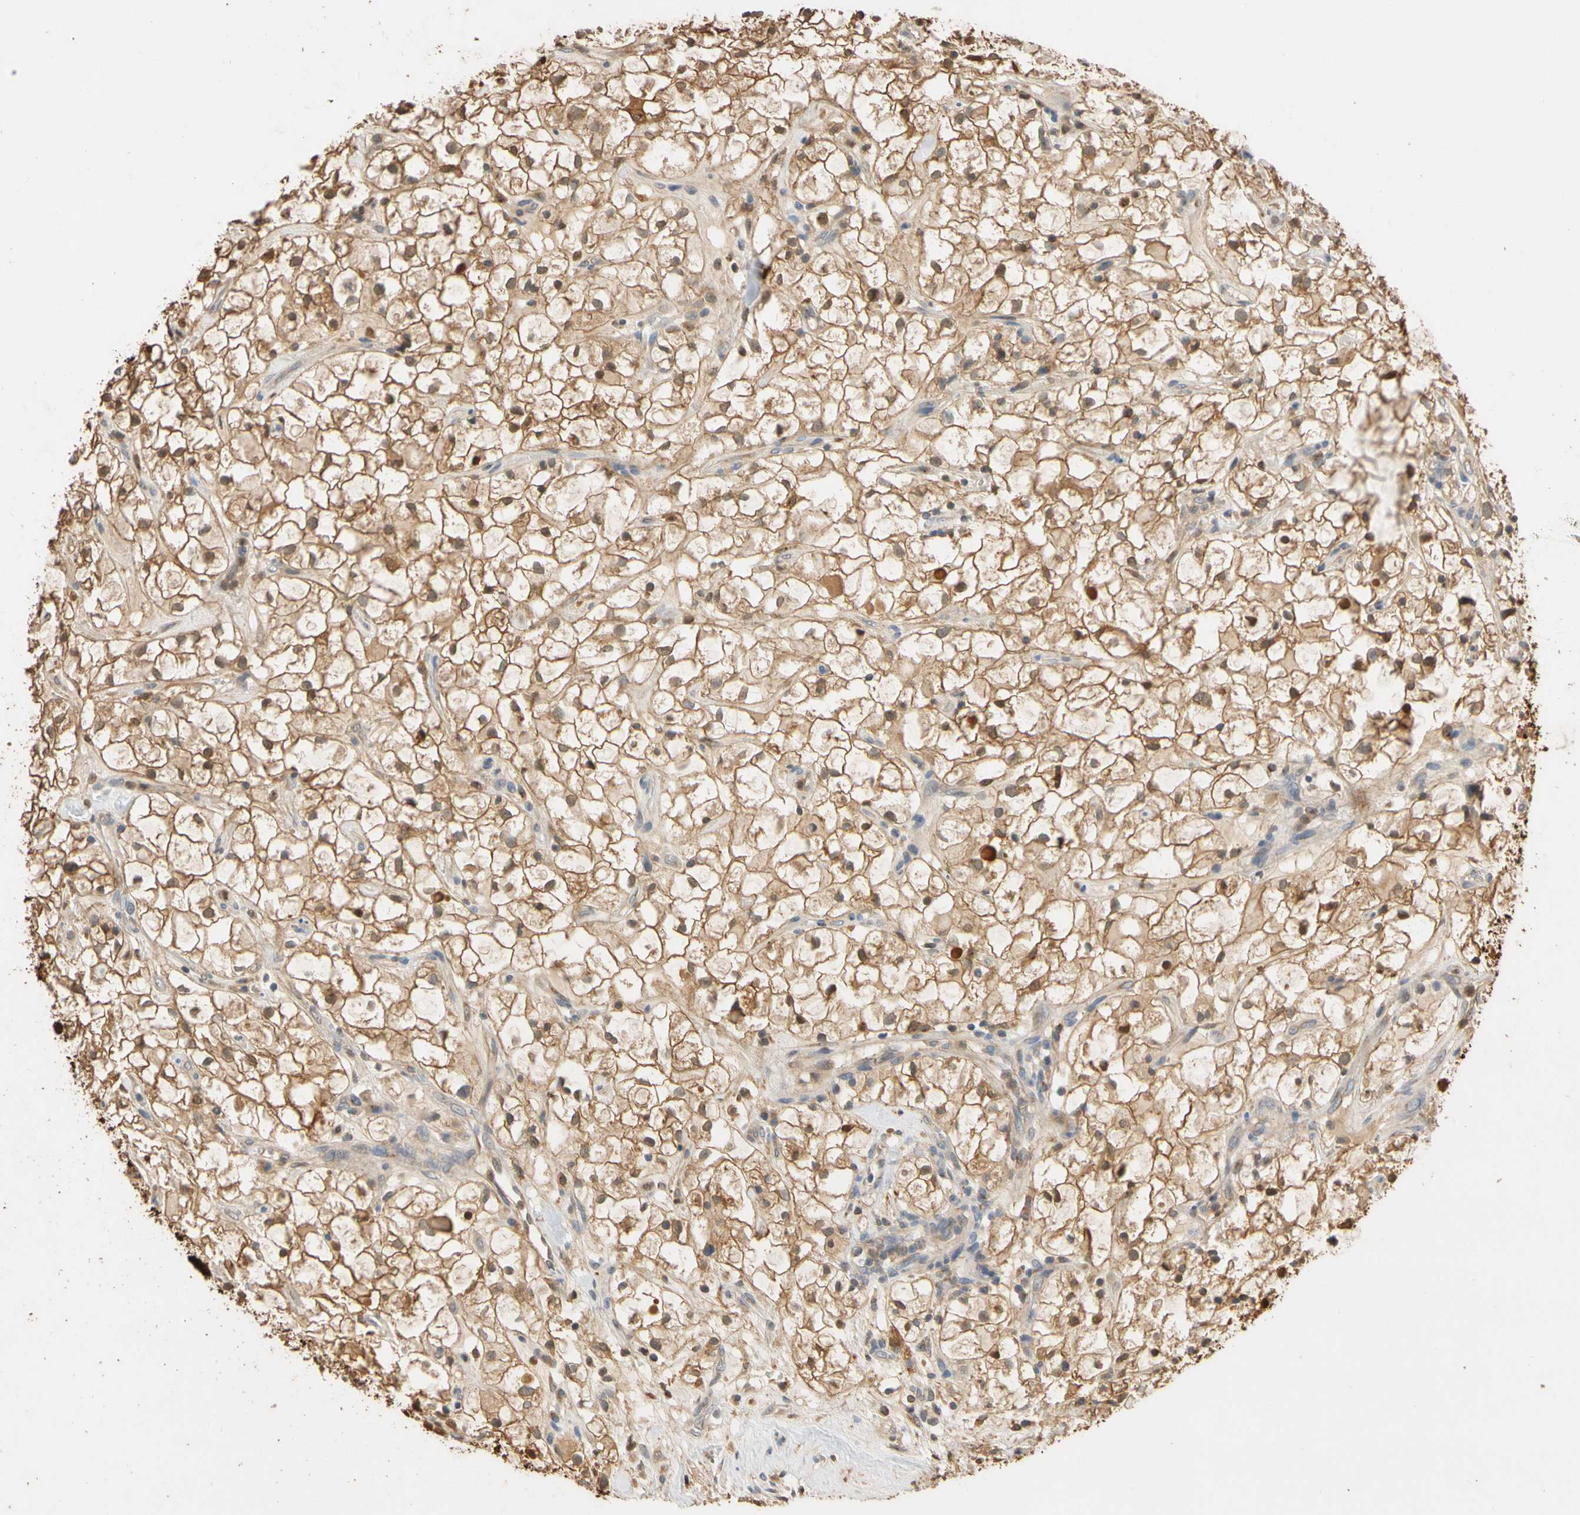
{"staining": {"intensity": "moderate", "quantity": ">75%", "location": "cytoplasmic/membranous,nuclear"}, "tissue": "renal cancer", "cell_type": "Tumor cells", "image_type": "cancer", "snomed": [{"axis": "morphology", "description": "Adenocarcinoma, NOS"}, {"axis": "topography", "description": "Kidney"}], "caption": "DAB immunohistochemical staining of adenocarcinoma (renal) demonstrates moderate cytoplasmic/membranous and nuclear protein expression in approximately >75% of tumor cells. (IHC, brightfield microscopy, high magnification).", "gene": "GPSM2", "patient": {"sex": "female", "age": 60}}